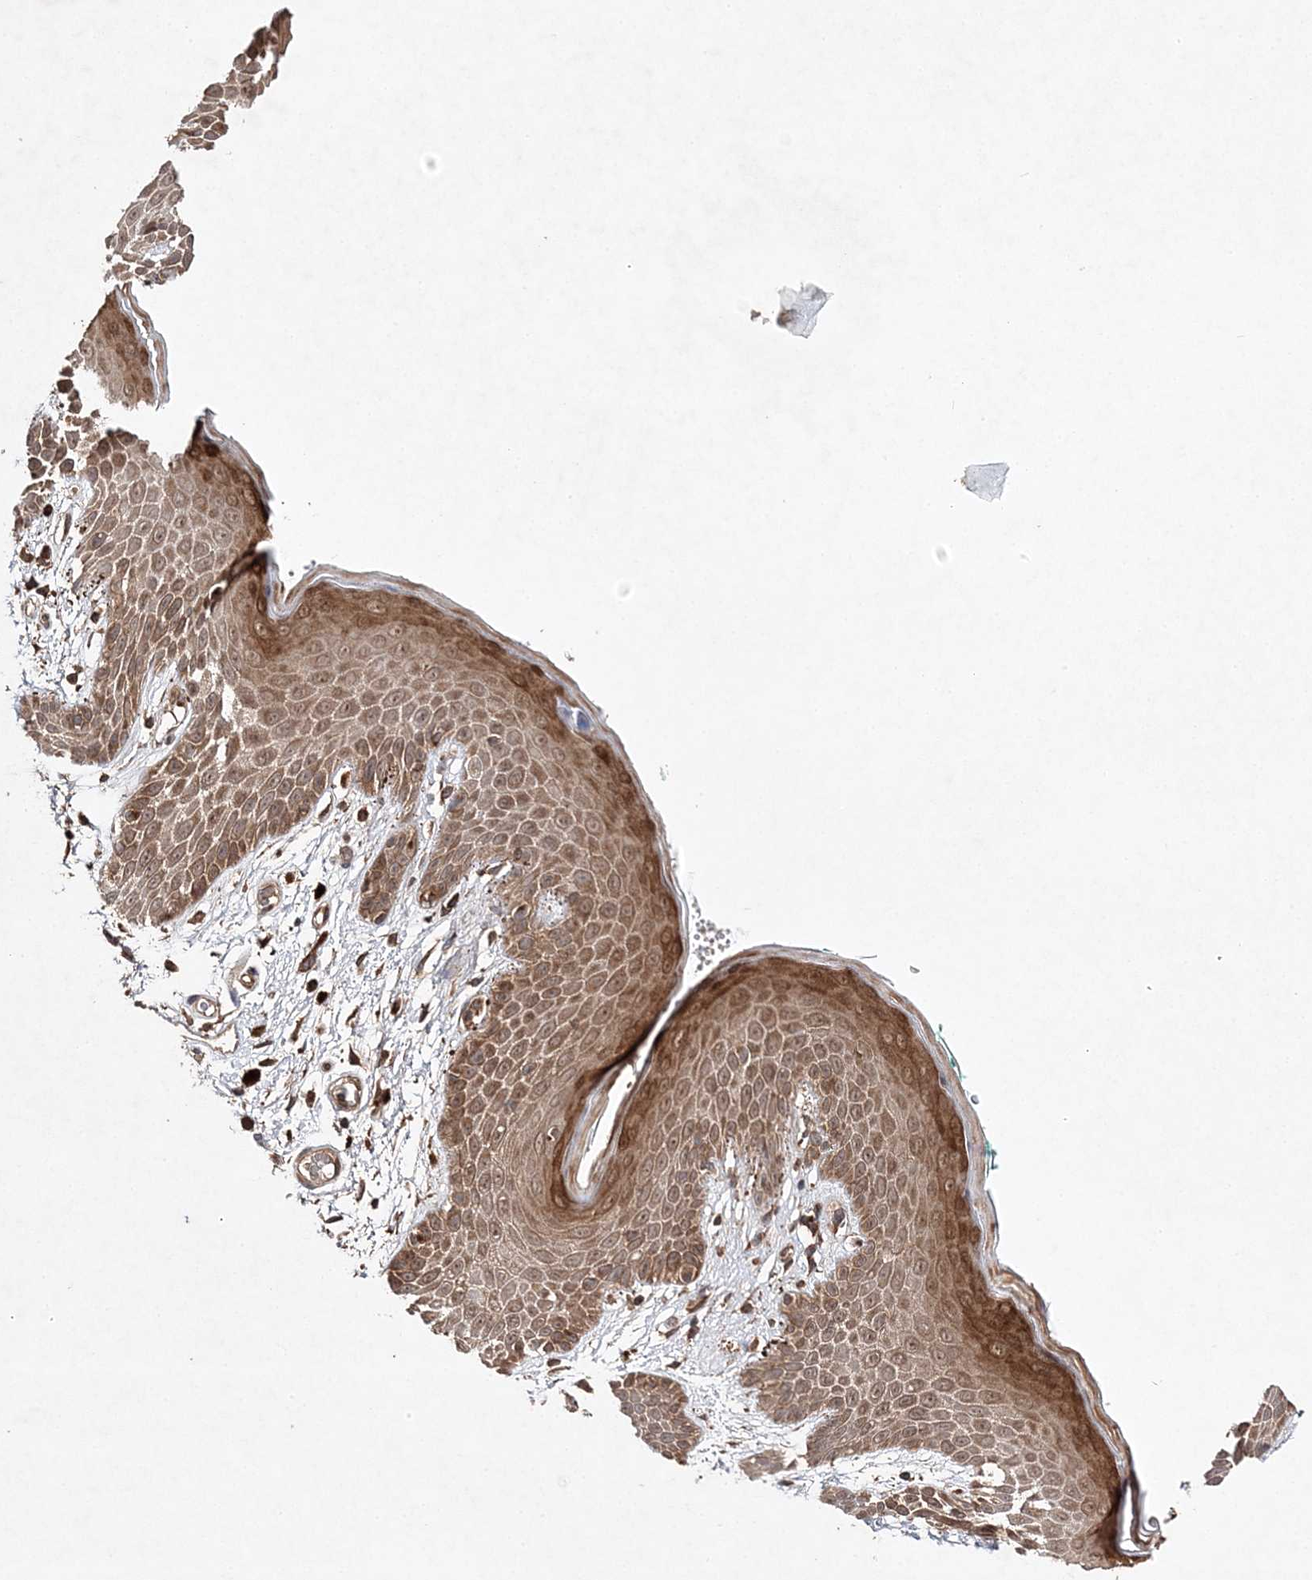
{"staining": {"intensity": "moderate", "quantity": ">75%", "location": "cytoplasmic/membranous,nuclear"}, "tissue": "skin", "cell_type": "Epidermal cells", "image_type": "normal", "snomed": [{"axis": "morphology", "description": "Normal tissue, NOS"}, {"axis": "topography", "description": "Anal"}], "caption": "High-power microscopy captured an immunohistochemistry (IHC) micrograph of normal skin, revealing moderate cytoplasmic/membranous,nuclear expression in about >75% of epidermal cells.", "gene": "TMEM9B", "patient": {"sex": "male", "age": 74}}